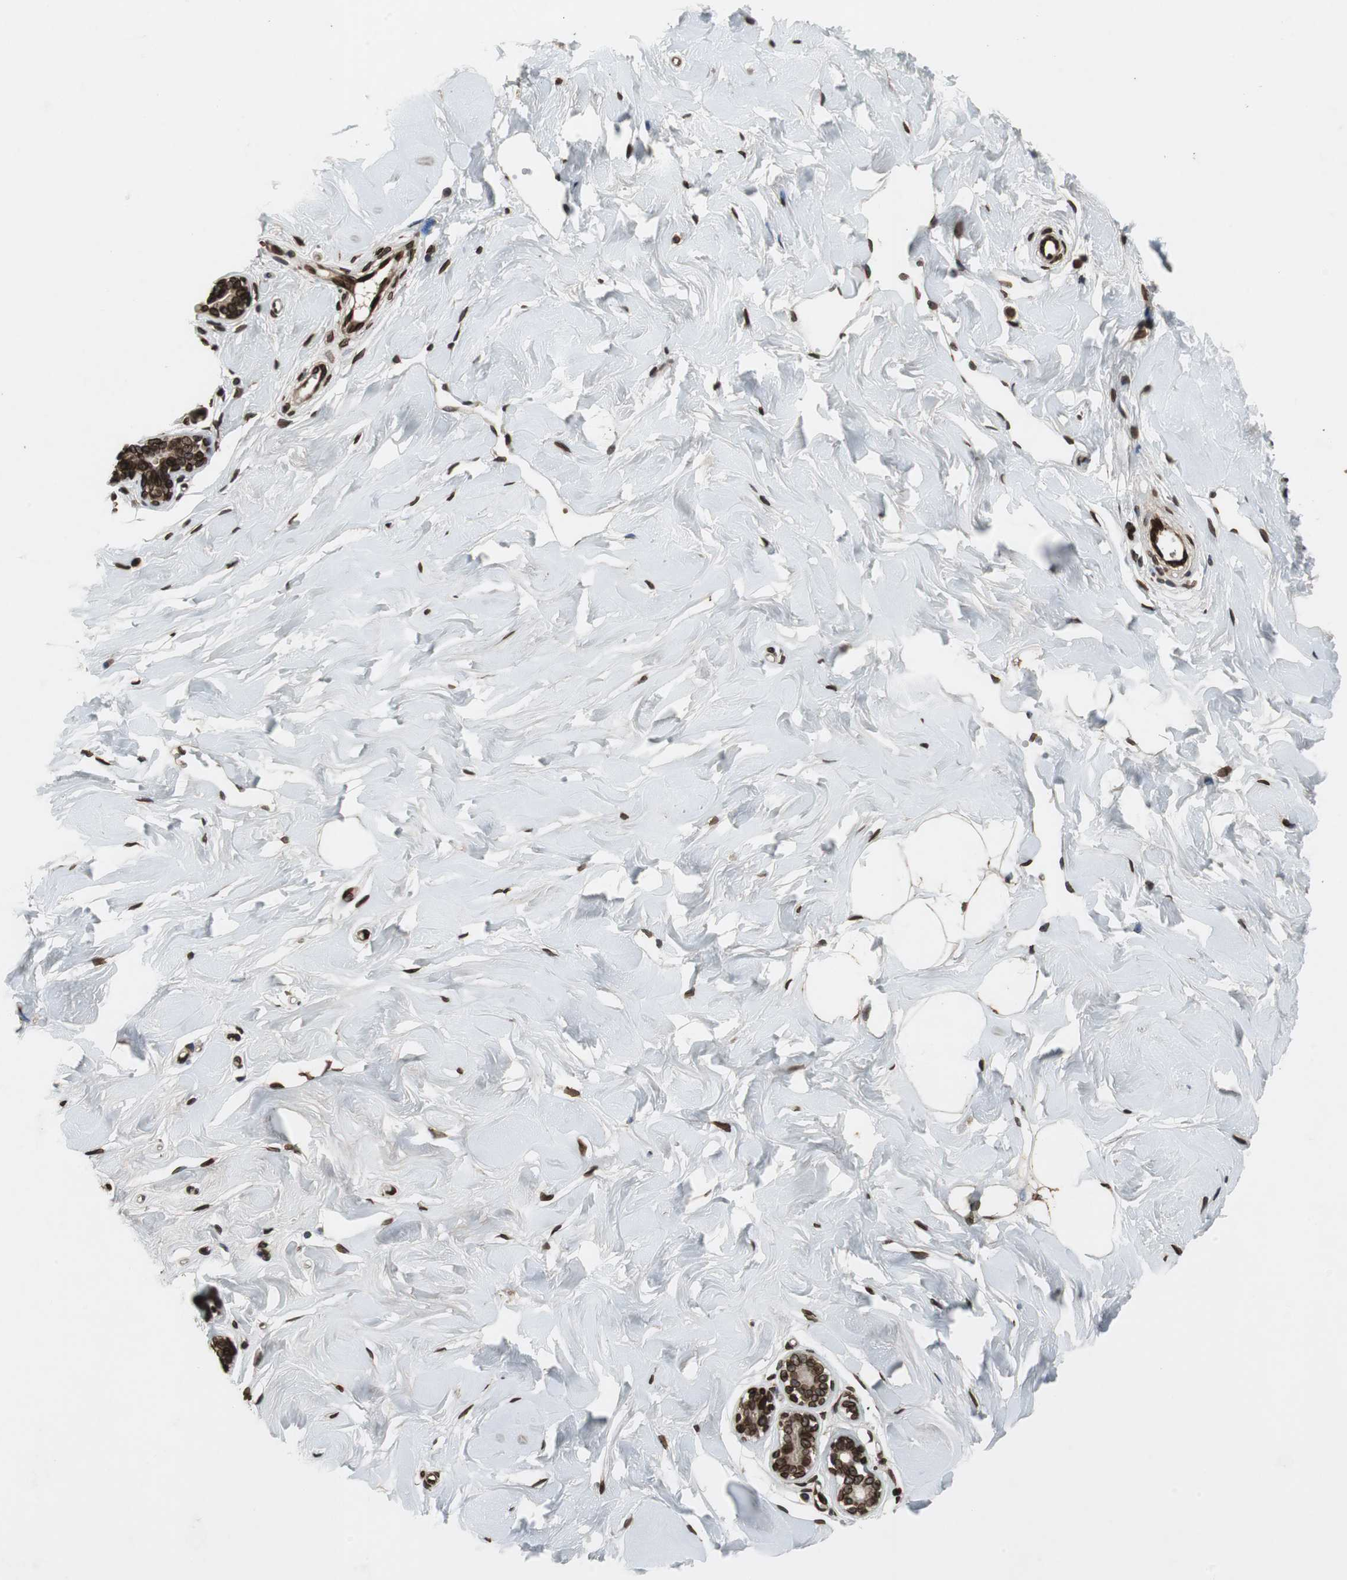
{"staining": {"intensity": "moderate", "quantity": ">75%", "location": "nuclear"}, "tissue": "breast", "cell_type": "Adipocytes", "image_type": "normal", "snomed": [{"axis": "morphology", "description": "Normal tissue, NOS"}, {"axis": "topography", "description": "Breast"}], "caption": "Immunohistochemistry of unremarkable human breast demonstrates medium levels of moderate nuclear staining in about >75% of adipocytes.", "gene": "LMNA", "patient": {"sex": "female", "age": 23}}